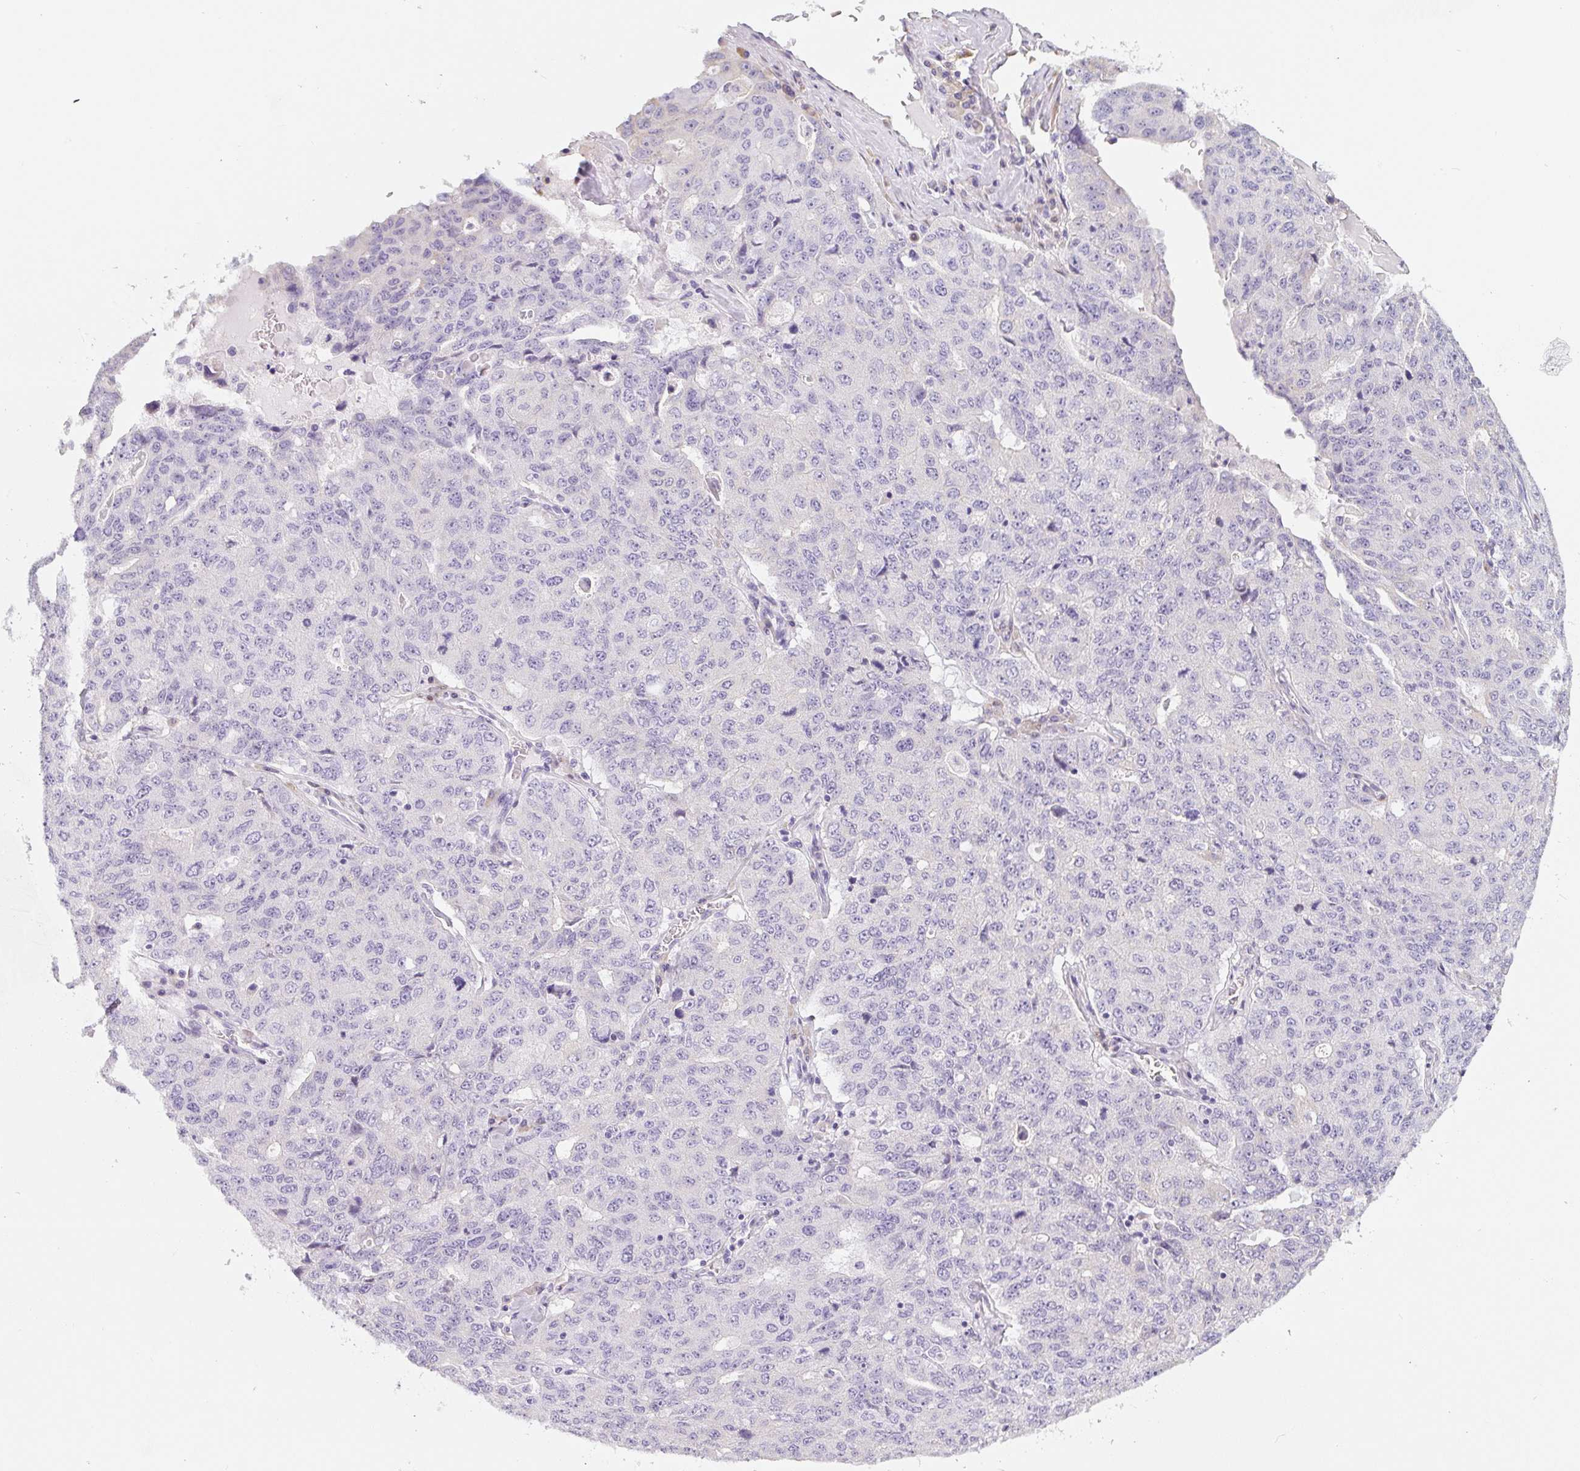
{"staining": {"intensity": "negative", "quantity": "none", "location": "none"}, "tissue": "ovarian cancer", "cell_type": "Tumor cells", "image_type": "cancer", "snomed": [{"axis": "morphology", "description": "Carcinoma, endometroid"}, {"axis": "topography", "description": "Ovary"}], "caption": "Ovarian endometroid carcinoma was stained to show a protein in brown. There is no significant positivity in tumor cells.", "gene": "PWWP3B", "patient": {"sex": "female", "age": 62}}